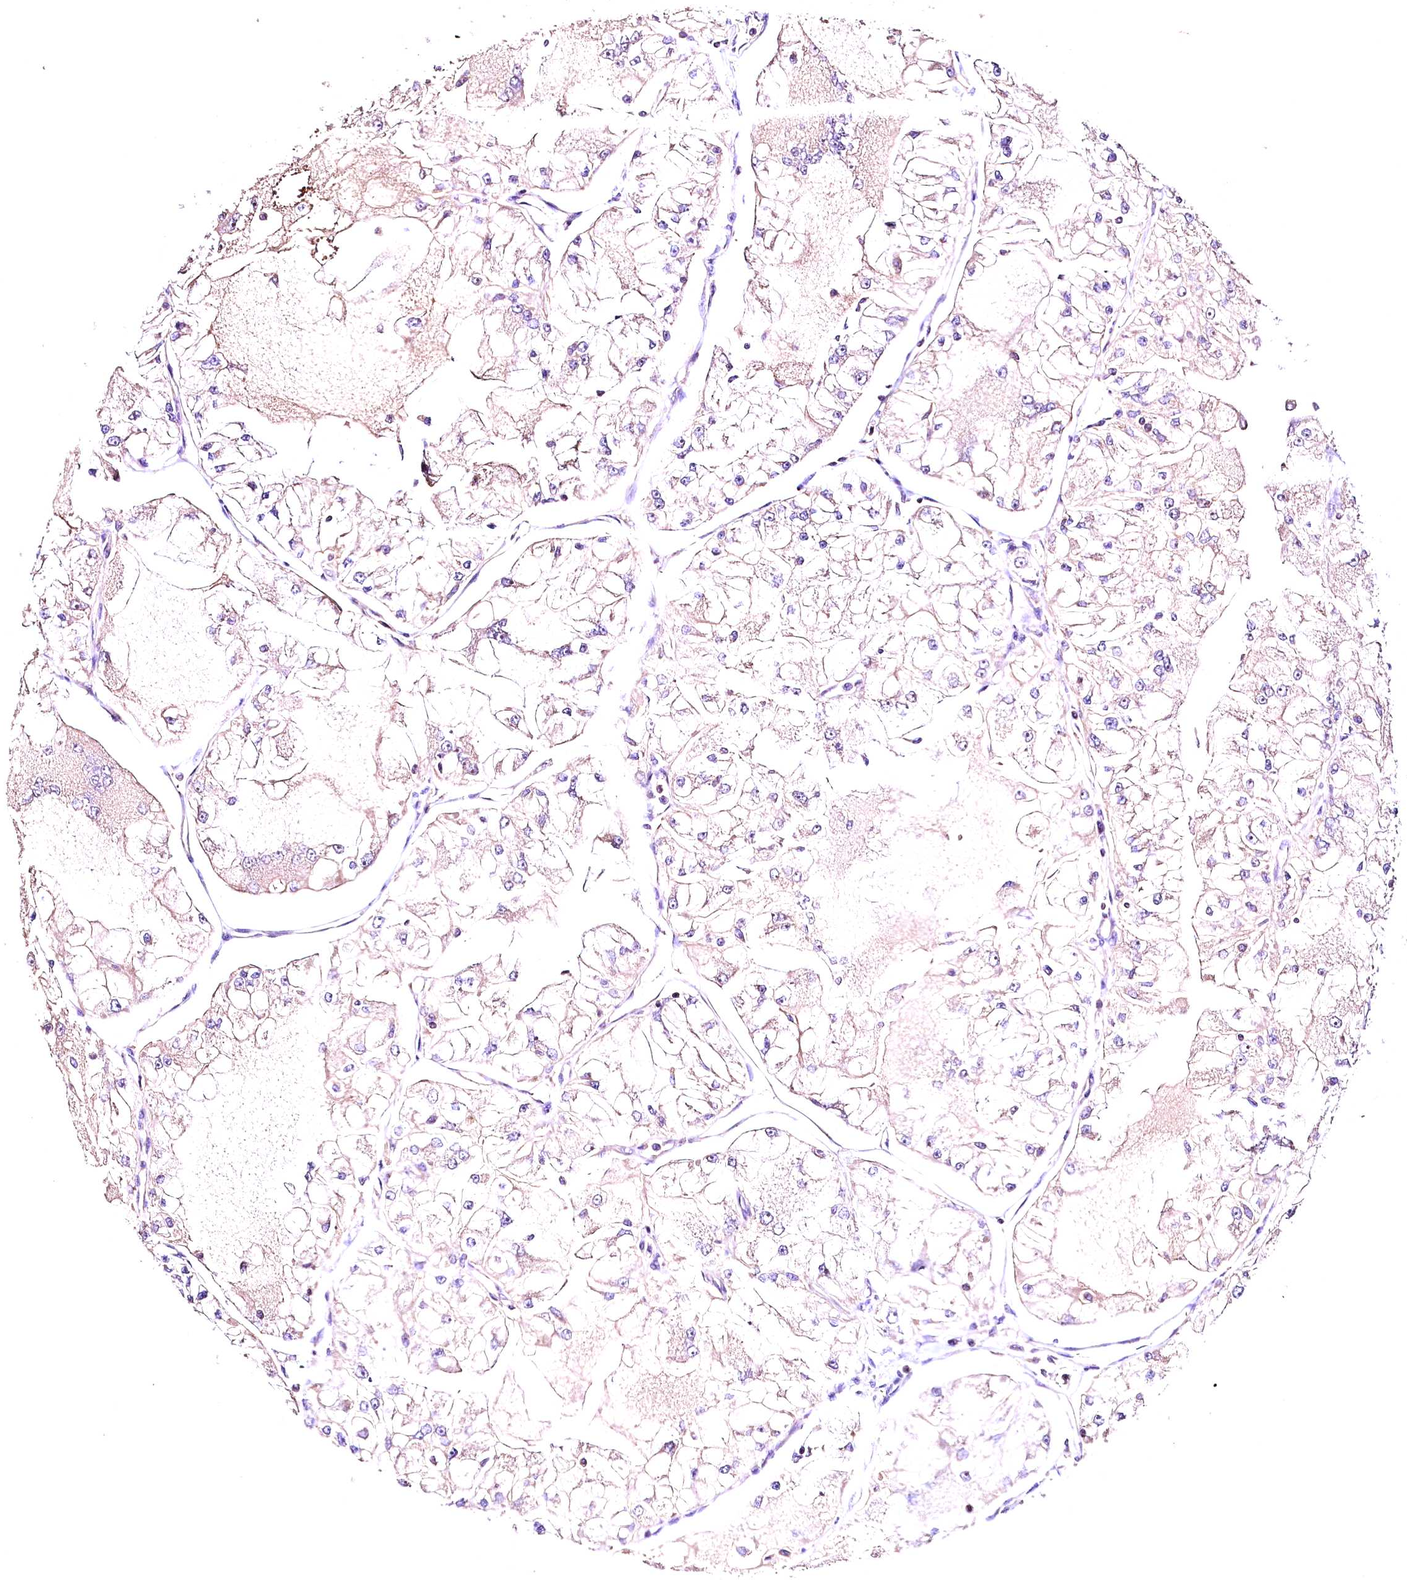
{"staining": {"intensity": "negative", "quantity": "none", "location": "none"}, "tissue": "renal cancer", "cell_type": "Tumor cells", "image_type": "cancer", "snomed": [{"axis": "morphology", "description": "Adenocarcinoma, NOS"}, {"axis": "topography", "description": "Kidney"}], "caption": "DAB (3,3'-diaminobenzidine) immunohistochemical staining of human adenocarcinoma (renal) reveals no significant expression in tumor cells.", "gene": "KPTN", "patient": {"sex": "female", "age": 72}}